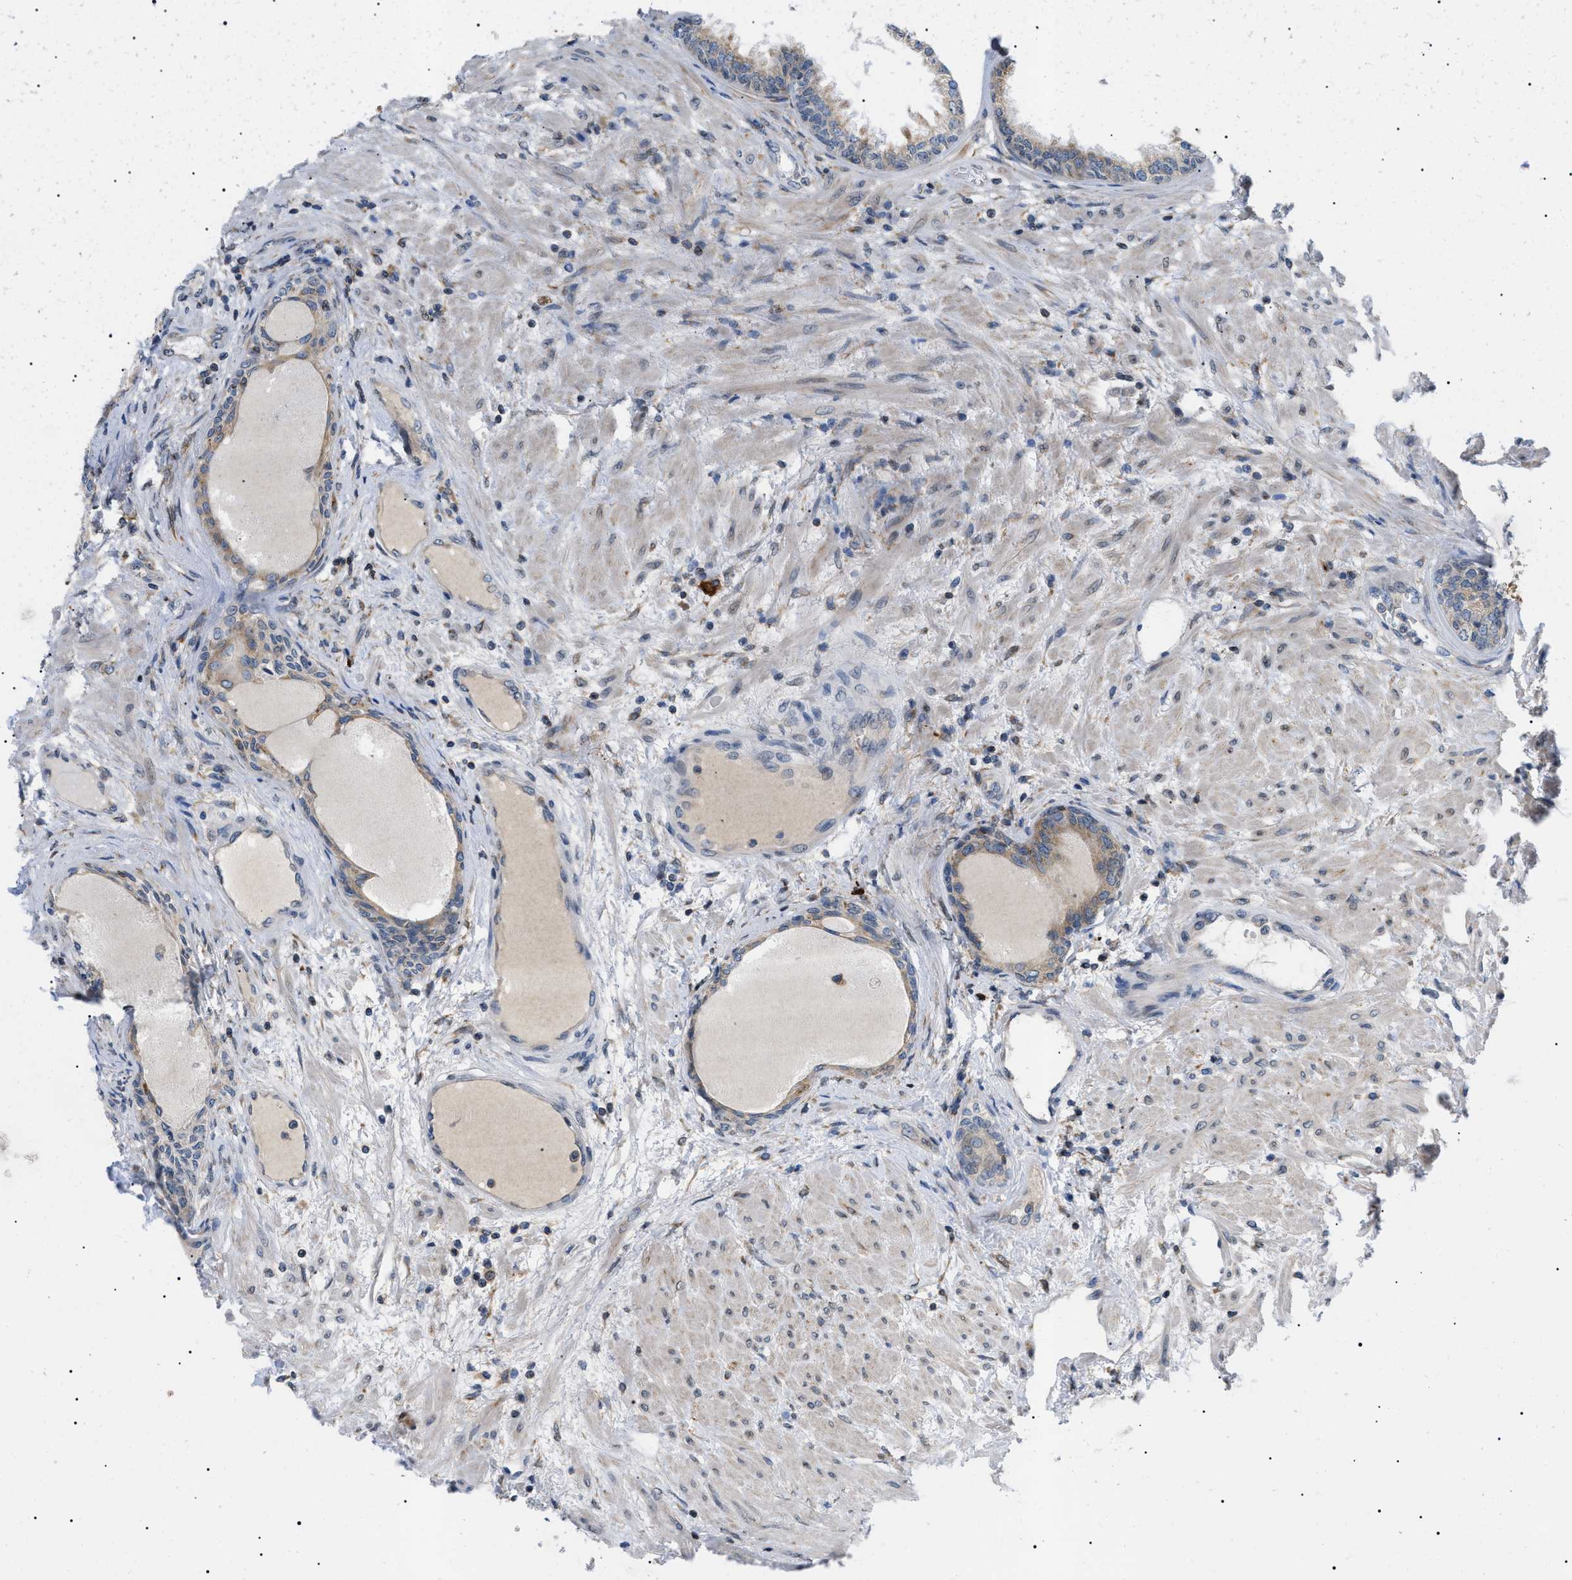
{"staining": {"intensity": "moderate", "quantity": ">75%", "location": "cytoplasmic/membranous"}, "tissue": "prostate", "cell_type": "Glandular cells", "image_type": "normal", "snomed": [{"axis": "morphology", "description": "Normal tissue, NOS"}, {"axis": "topography", "description": "Prostate"}], "caption": "The histopathology image demonstrates a brown stain indicating the presence of a protein in the cytoplasmic/membranous of glandular cells in prostate. The protein is stained brown, and the nuclei are stained in blue (DAB IHC with brightfield microscopy, high magnification).", "gene": "DERL1", "patient": {"sex": "male", "age": 76}}